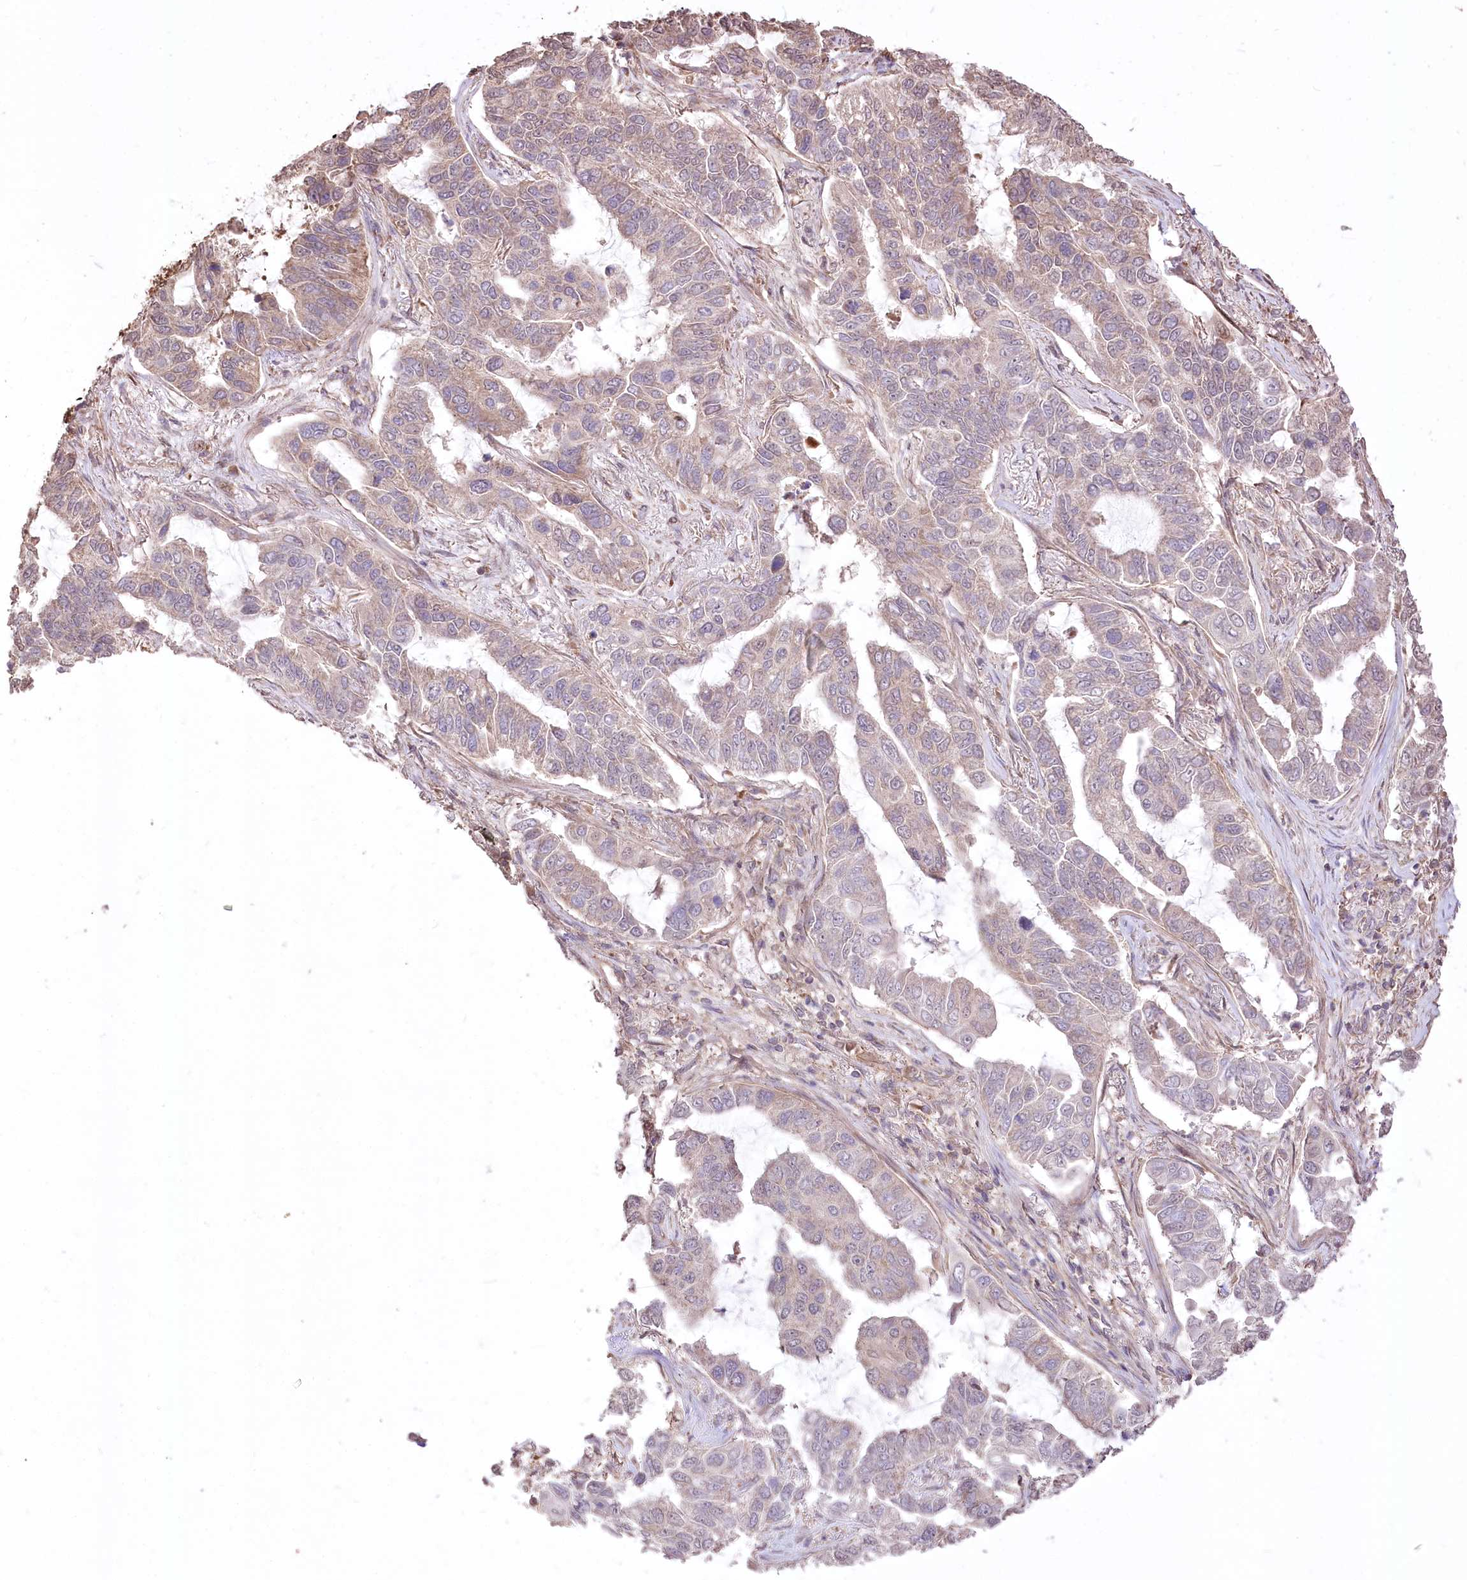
{"staining": {"intensity": "negative", "quantity": "none", "location": "none"}, "tissue": "lung cancer", "cell_type": "Tumor cells", "image_type": "cancer", "snomed": [{"axis": "morphology", "description": "Adenocarcinoma, NOS"}, {"axis": "topography", "description": "Lung"}], "caption": "Tumor cells show no significant protein staining in lung adenocarcinoma.", "gene": "XYLB", "patient": {"sex": "male", "age": 64}}